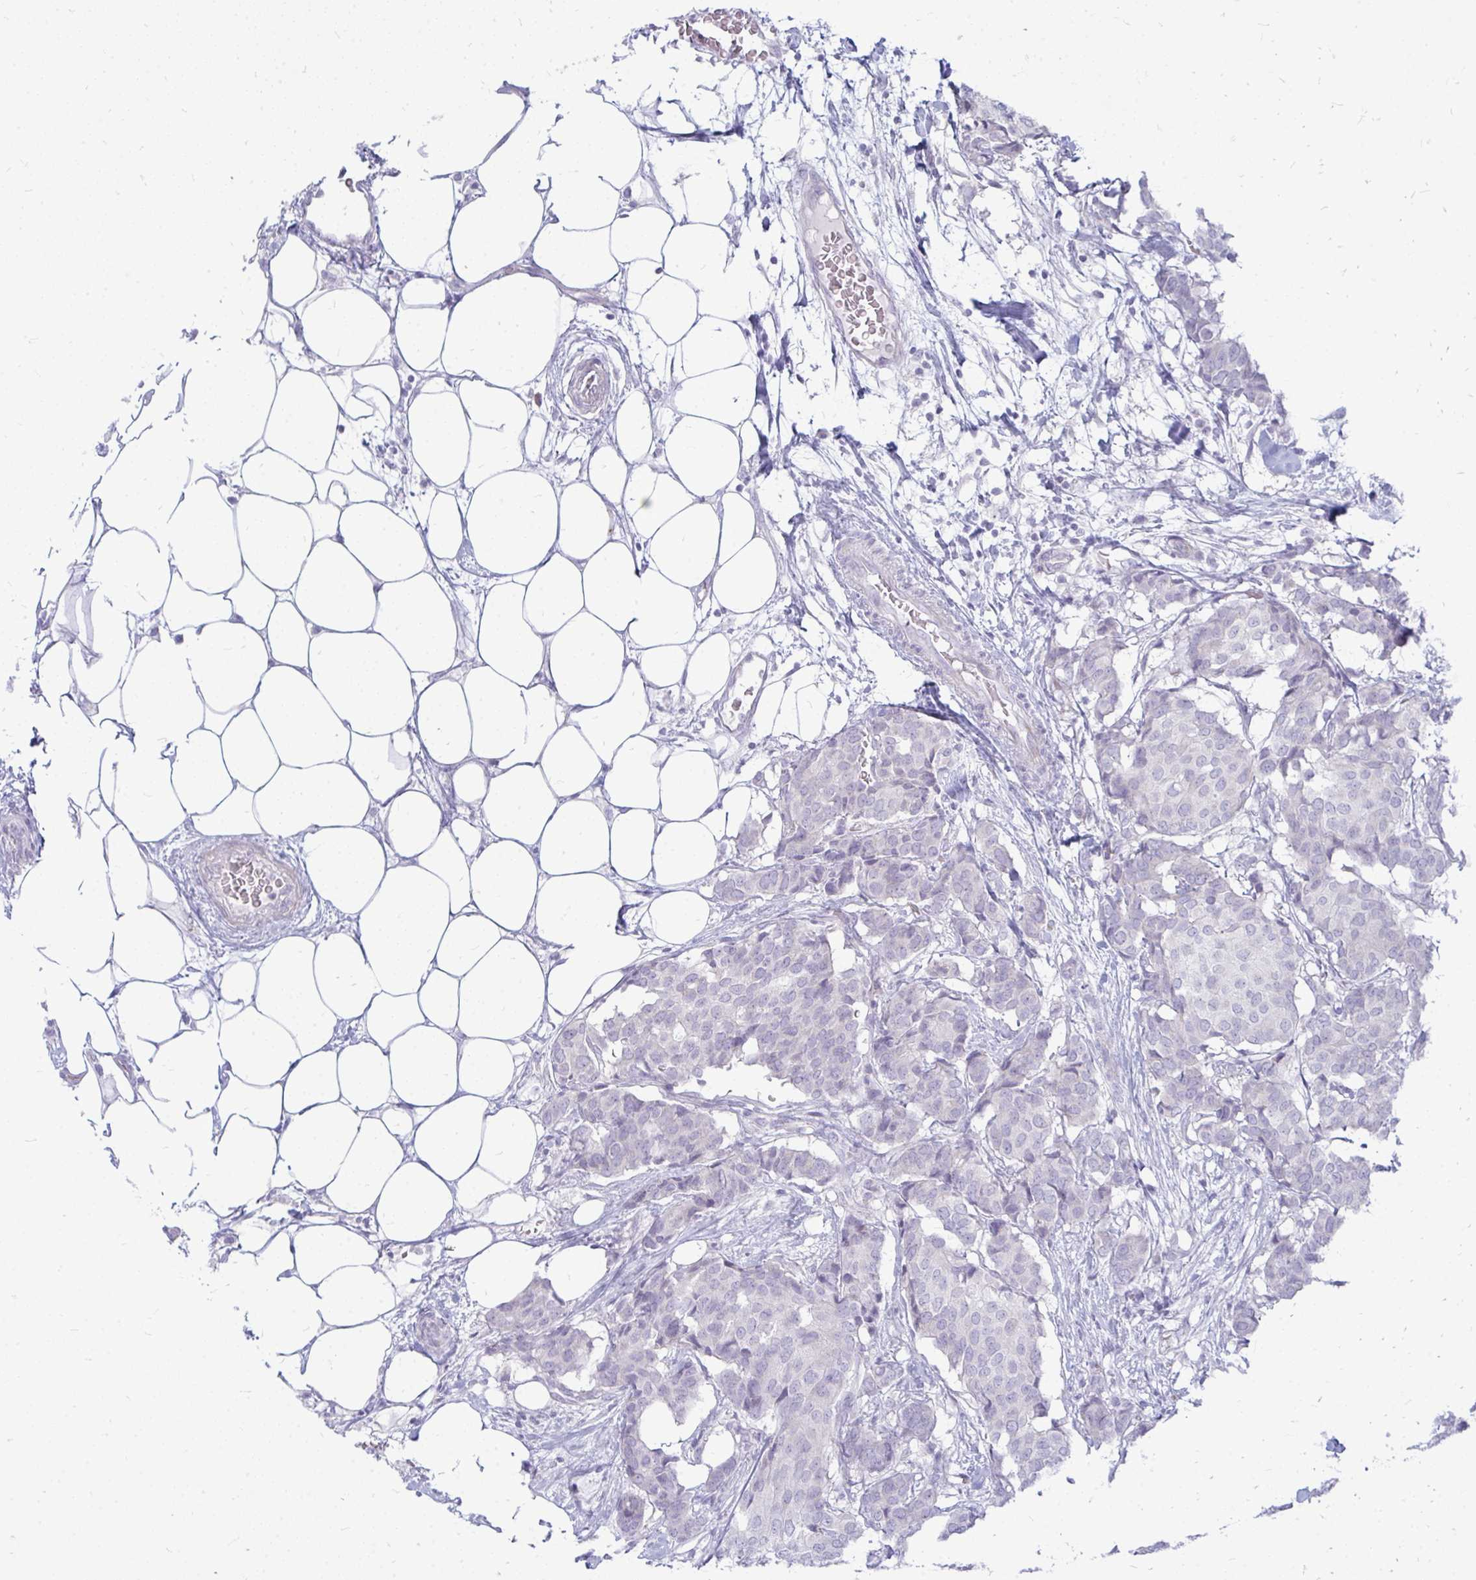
{"staining": {"intensity": "negative", "quantity": "none", "location": "none"}, "tissue": "breast cancer", "cell_type": "Tumor cells", "image_type": "cancer", "snomed": [{"axis": "morphology", "description": "Duct carcinoma"}, {"axis": "topography", "description": "Breast"}], "caption": "Histopathology image shows no protein expression in tumor cells of invasive ductal carcinoma (breast) tissue.", "gene": "TSPEAR", "patient": {"sex": "female", "age": 75}}